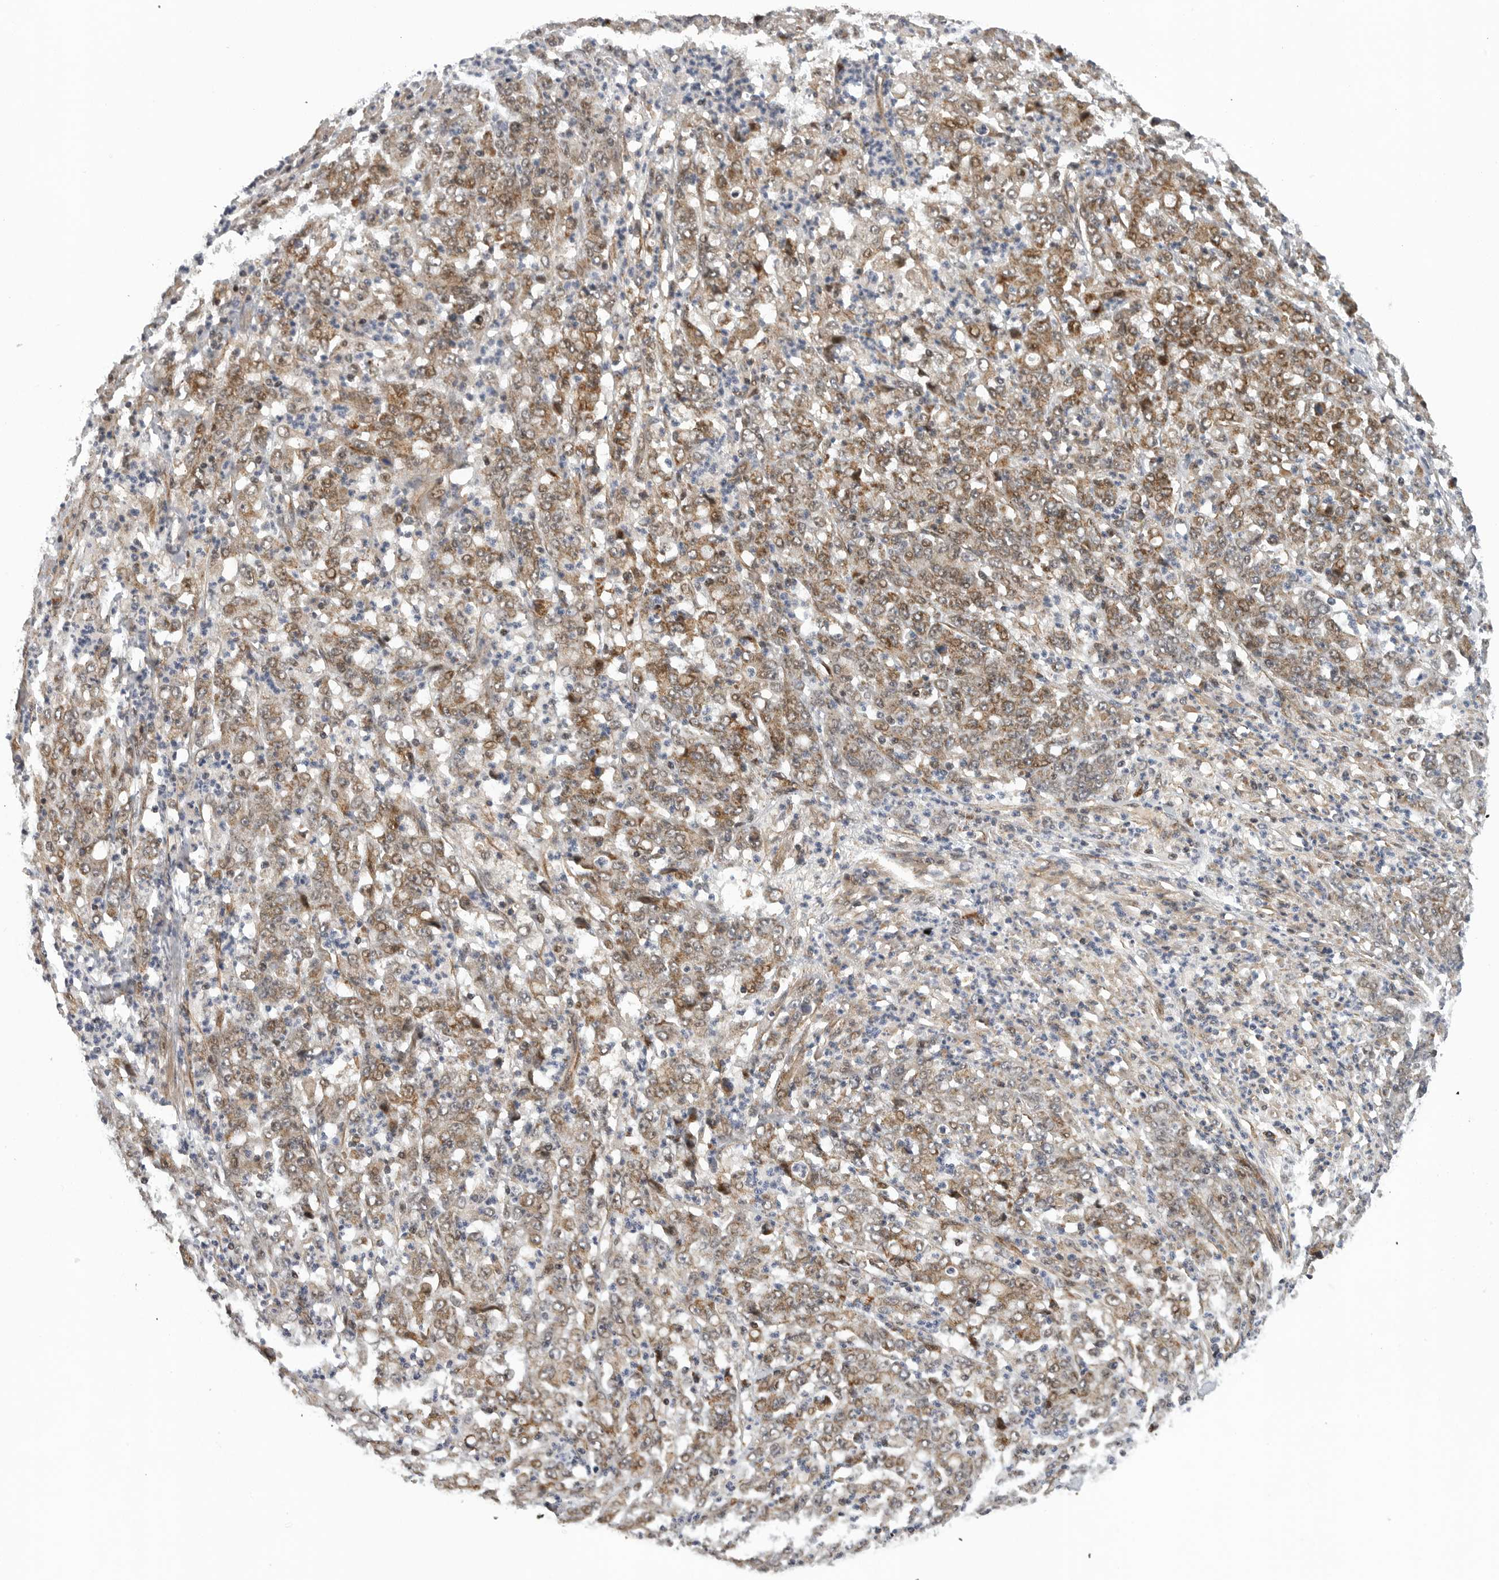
{"staining": {"intensity": "moderate", "quantity": ">75%", "location": "cytoplasmic/membranous"}, "tissue": "stomach cancer", "cell_type": "Tumor cells", "image_type": "cancer", "snomed": [{"axis": "morphology", "description": "Adenocarcinoma, NOS"}, {"axis": "topography", "description": "Stomach, lower"}], "caption": "Immunohistochemistry of human stomach cancer shows medium levels of moderate cytoplasmic/membranous positivity in approximately >75% of tumor cells.", "gene": "TMPRSS11F", "patient": {"sex": "female", "age": 71}}